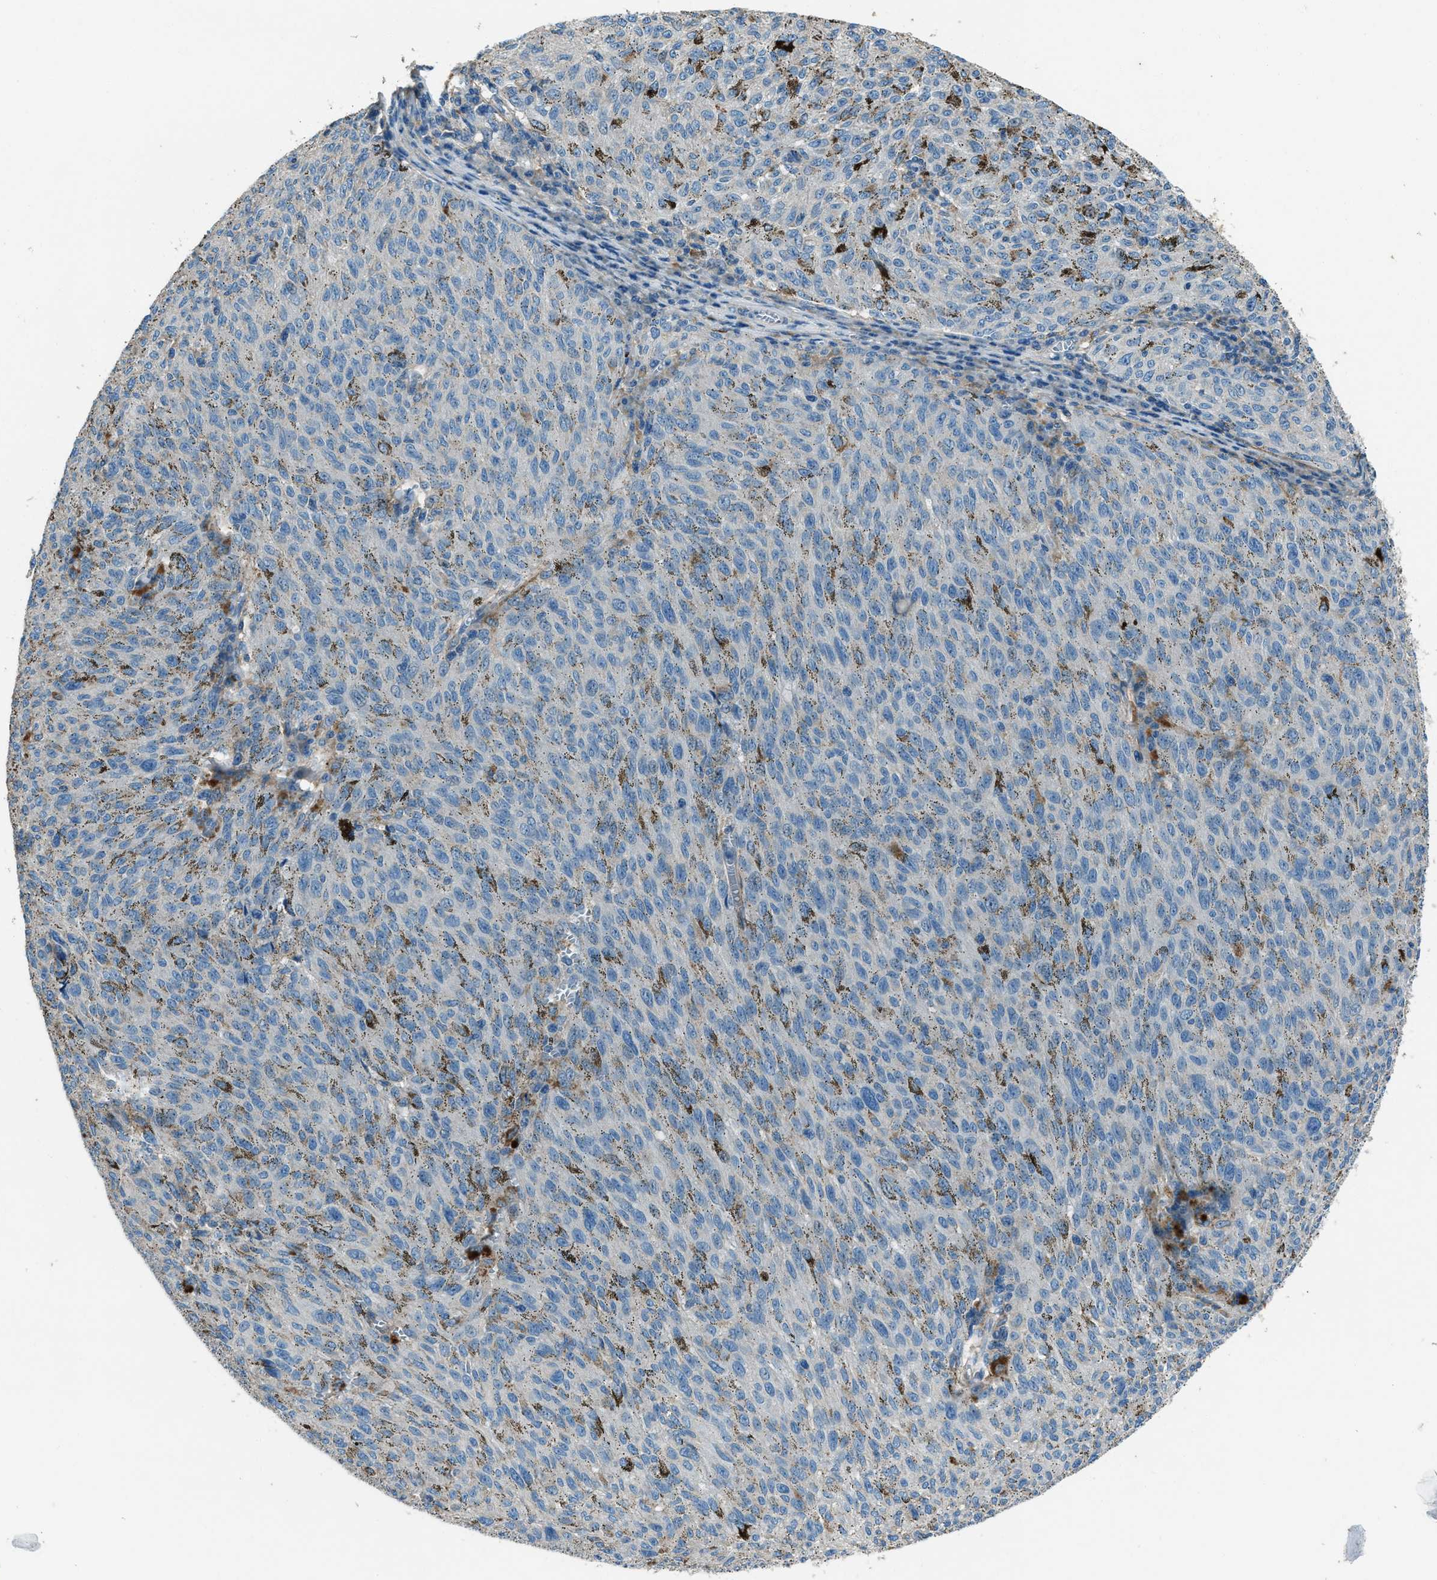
{"staining": {"intensity": "negative", "quantity": "none", "location": "none"}, "tissue": "melanoma", "cell_type": "Tumor cells", "image_type": "cancer", "snomed": [{"axis": "morphology", "description": "Malignant melanoma, NOS"}, {"axis": "topography", "description": "Skin"}], "caption": "Photomicrograph shows no protein expression in tumor cells of malignant melanoma tissue.", "gene": "SVIL", "patient": {"sex": "female", "age": 72}}